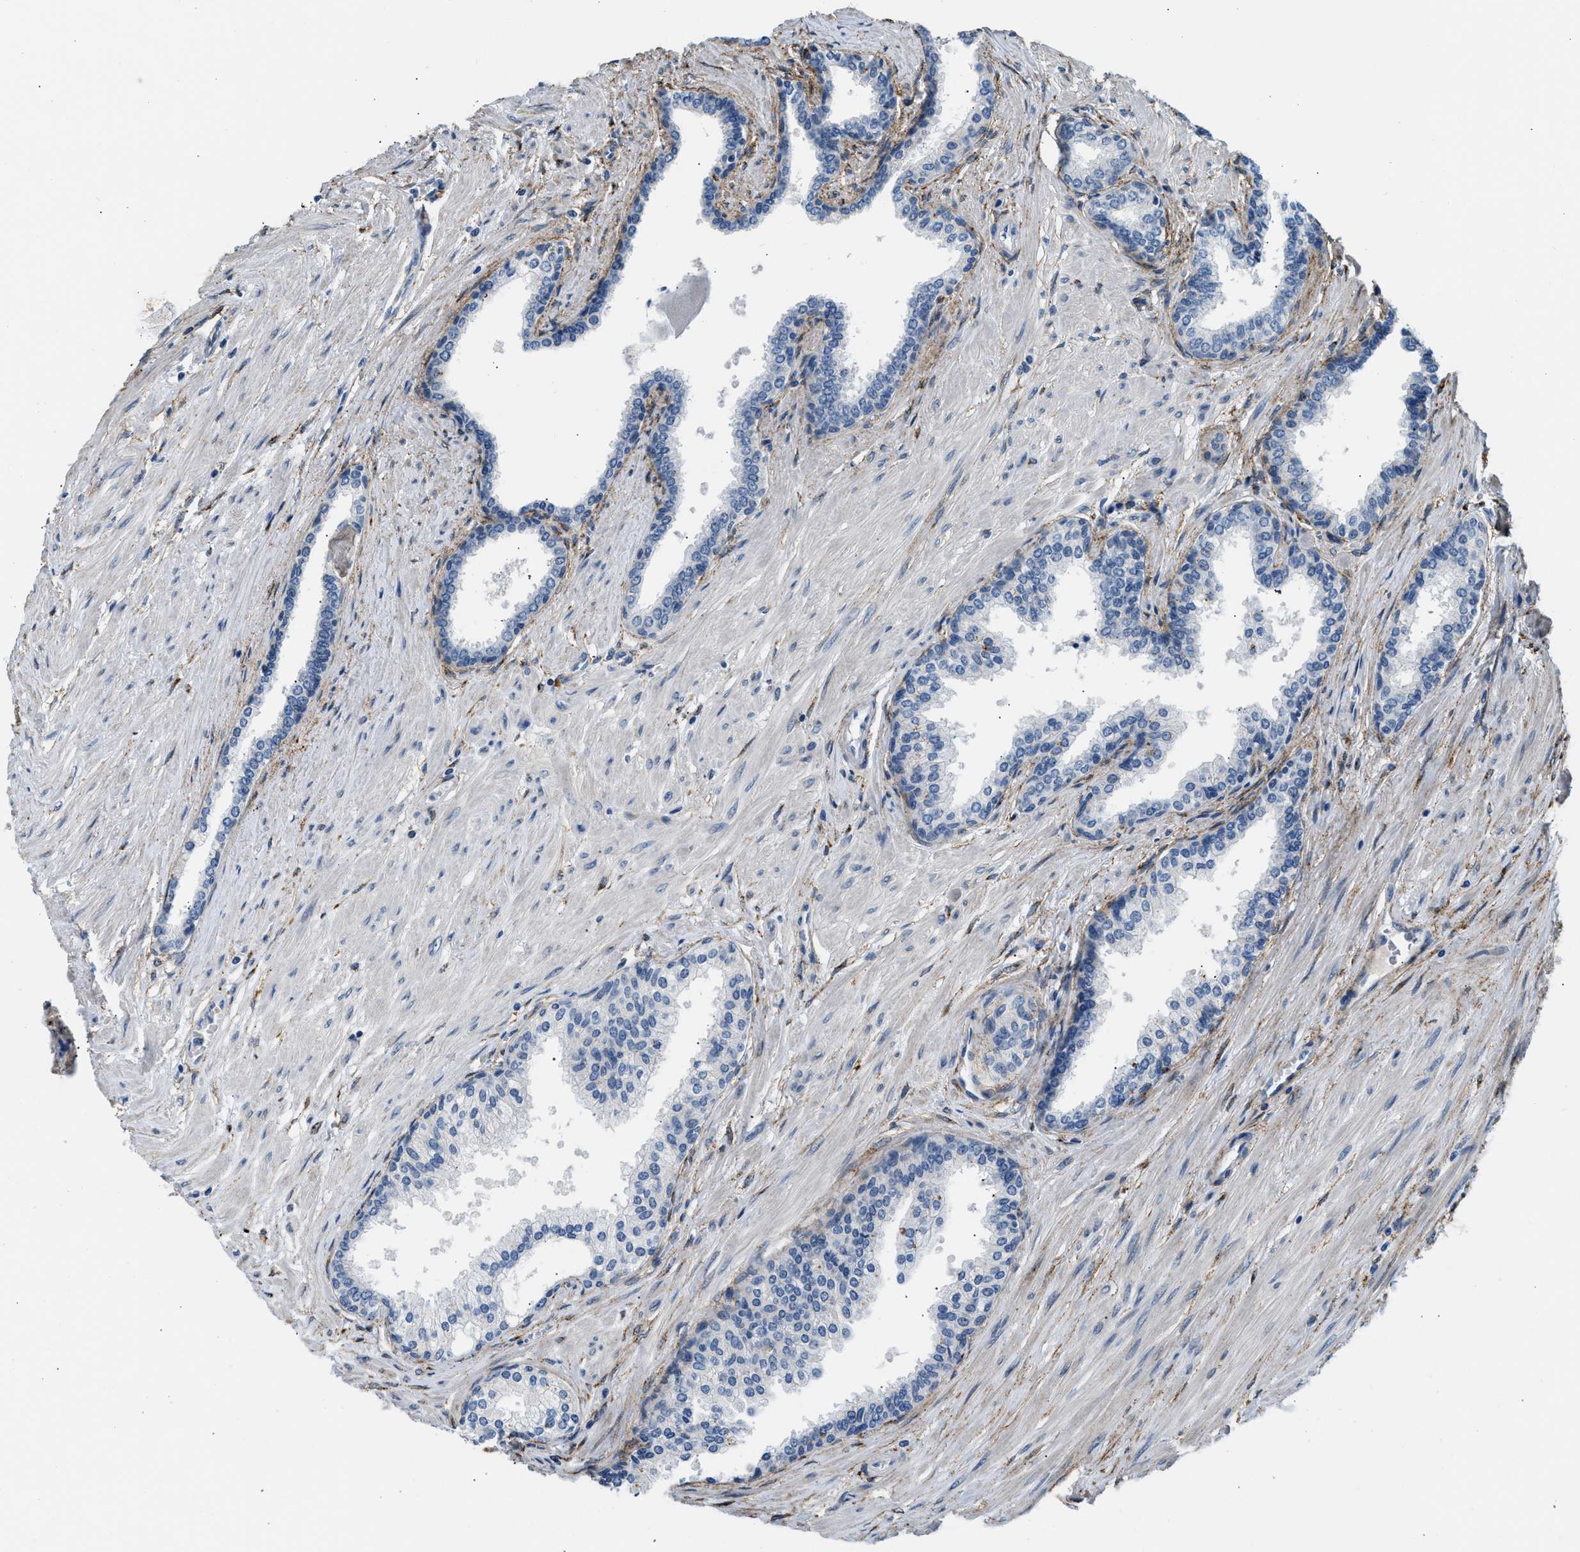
{"staining": {"intensity": "negative", "quantity": "none", "location": "none"}, "tissue": "prostate cancer", "cell_type": "Tumor cells", "image_type": "cancer", "snomed": [{"axis": "morphology", "description": "Adenocarcinoma, Low grade"}, {"axis": "topography", "description": "Prostate"}], "caption": "DAB immunohistochemical staining of prostate cancer (low-grade adenocarcinoma) exhibits no significant positivity in tumor cells.", "gene": "LRP1", "patient": {"sex": "male", "age": 57}}